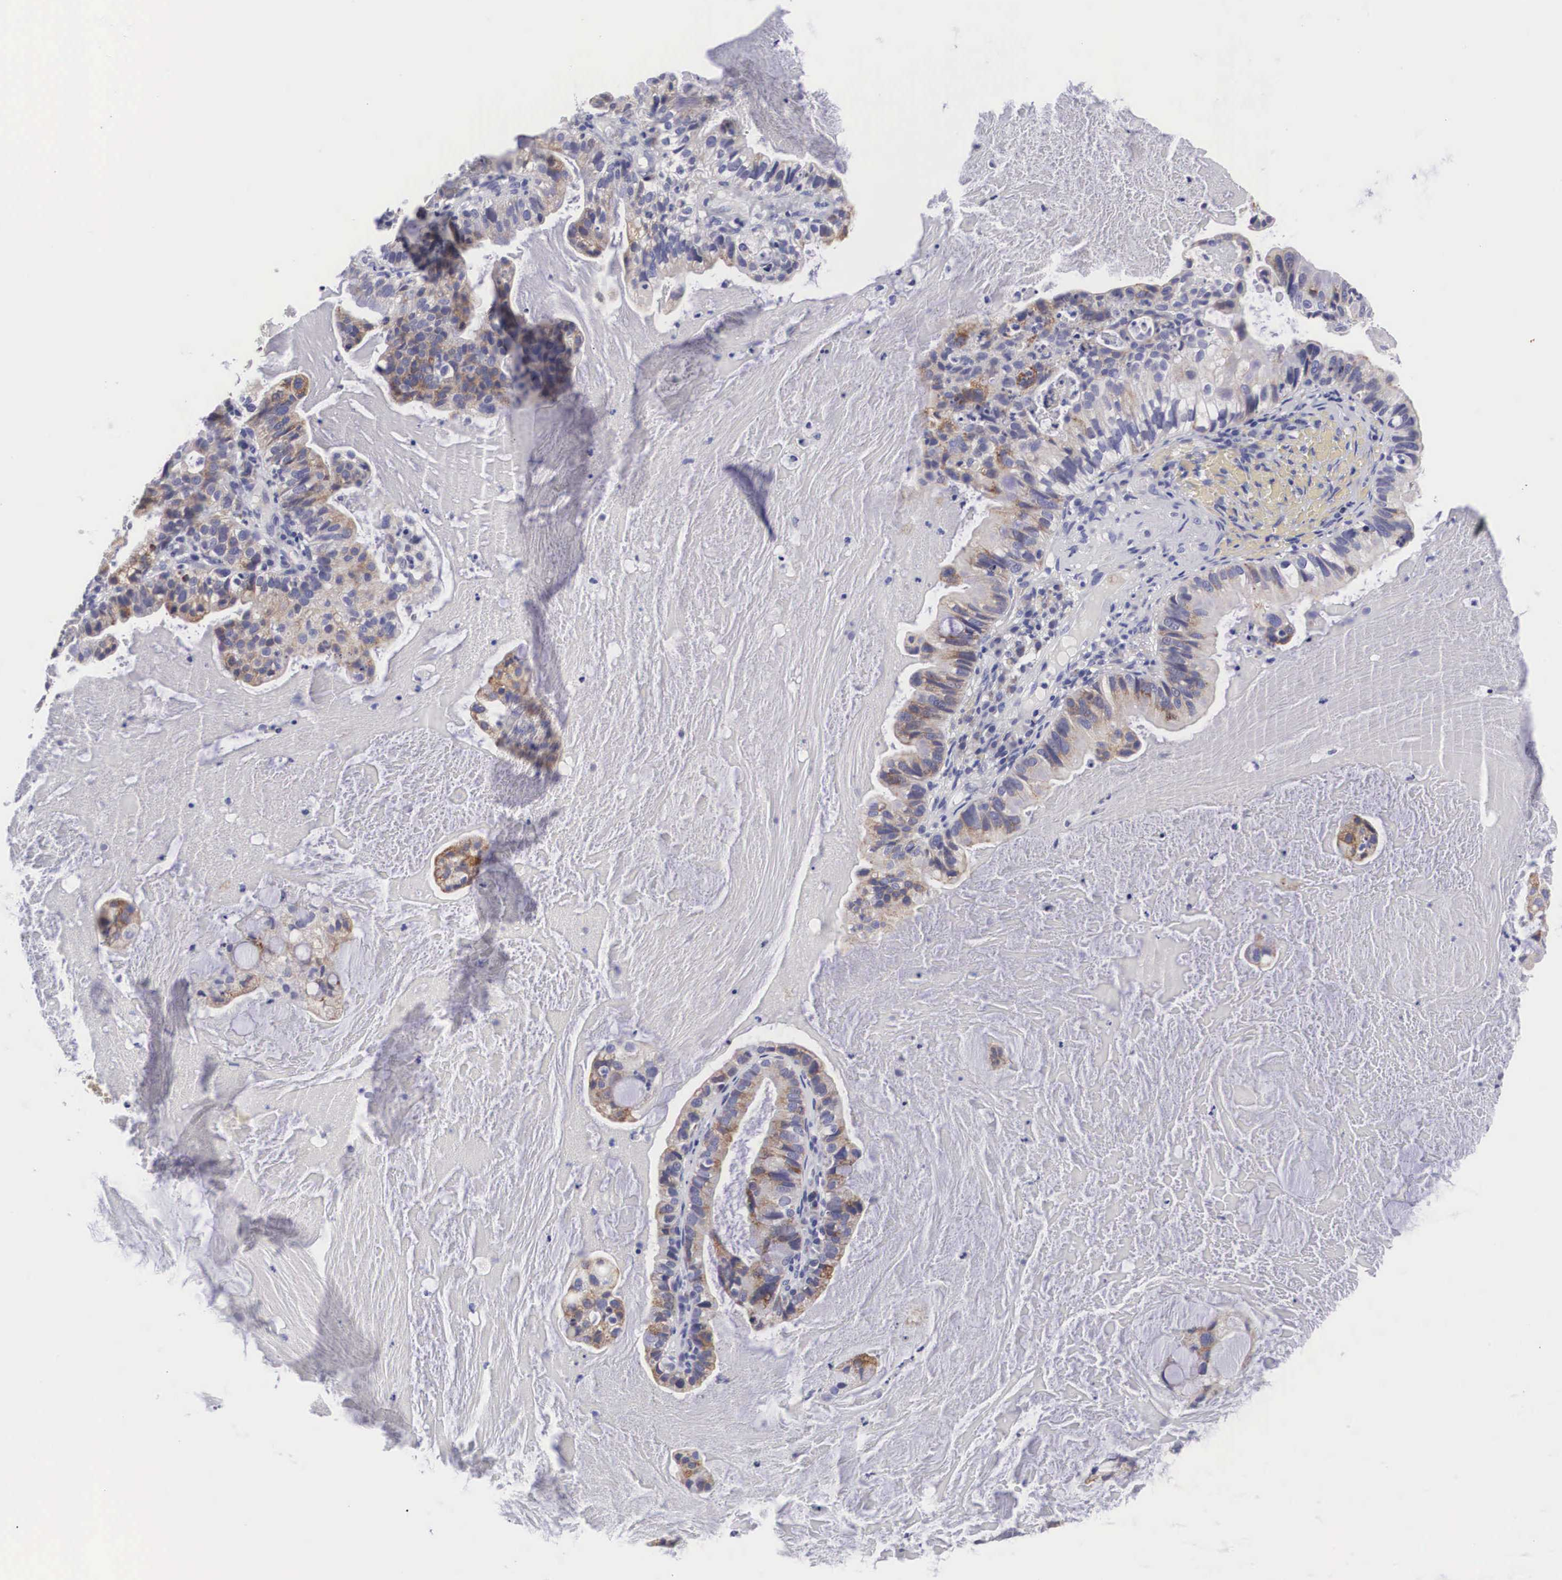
{"staining": {"intensity": "weak", "quantity": "25%-75%", "location": "cytoplasmic/membranous"}, "tissue": "cervical cancer", "cell_type": "Tumor cells", "image_type": "cancer", "snomed": [{"axis": "morphology", "description": "Adenocarcinoma, NOS"}, {"axis": "topography", "description": "Cervix"}], "caption": "Protein analysis of cervical cancer (adenocarcinoma) tissue reveals weak cytoplasmic/membranous expression in approximately 25%-75% of tumor cells. The staining is performed using DAB (3,3'-diaminobenzidine) brown chromogen to label protein expression. The nuclei are counter-stained blue using hematoxylin.", "gene": "ARMCX3", "patient": {"sex": "female", "age": 41}}